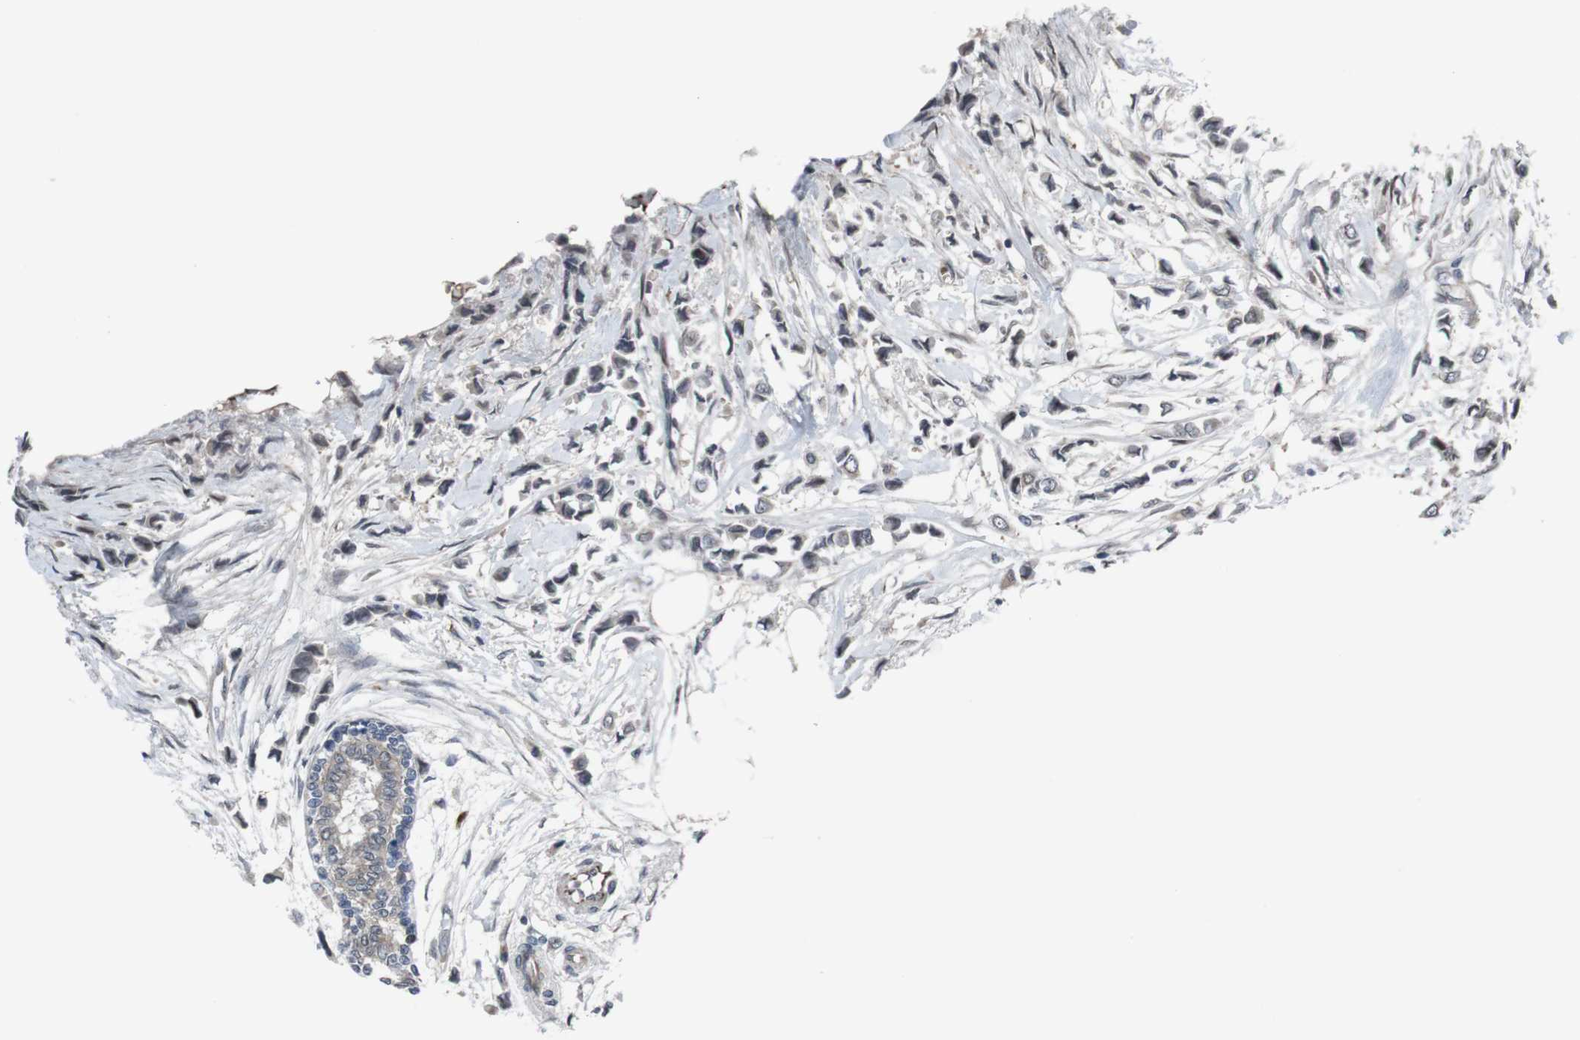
{"staining": {"intensity": "weak", "quantity": "25%-75%", "location": "cytoplasmic/membranous,nuclear"}, "tissue": "breast cancer", "cell_type": "Tumor cells", "image_type": "cancer", "snomed": [{"axis": "morphology", "description": "Lobular carcinoma"}, {"axis": "topography", "description": "Breast"}], "caption": "Immunohistochemistry image of human breast cancer (lobular carcinoma) stained for a protein (brown), which shows low levels of weak cytoplasmic/membranous and nuclear expression in about 25%-75% of tumor cells.", "gene": "SS18L1", "patient": {"sex": "female", "age": 51}}